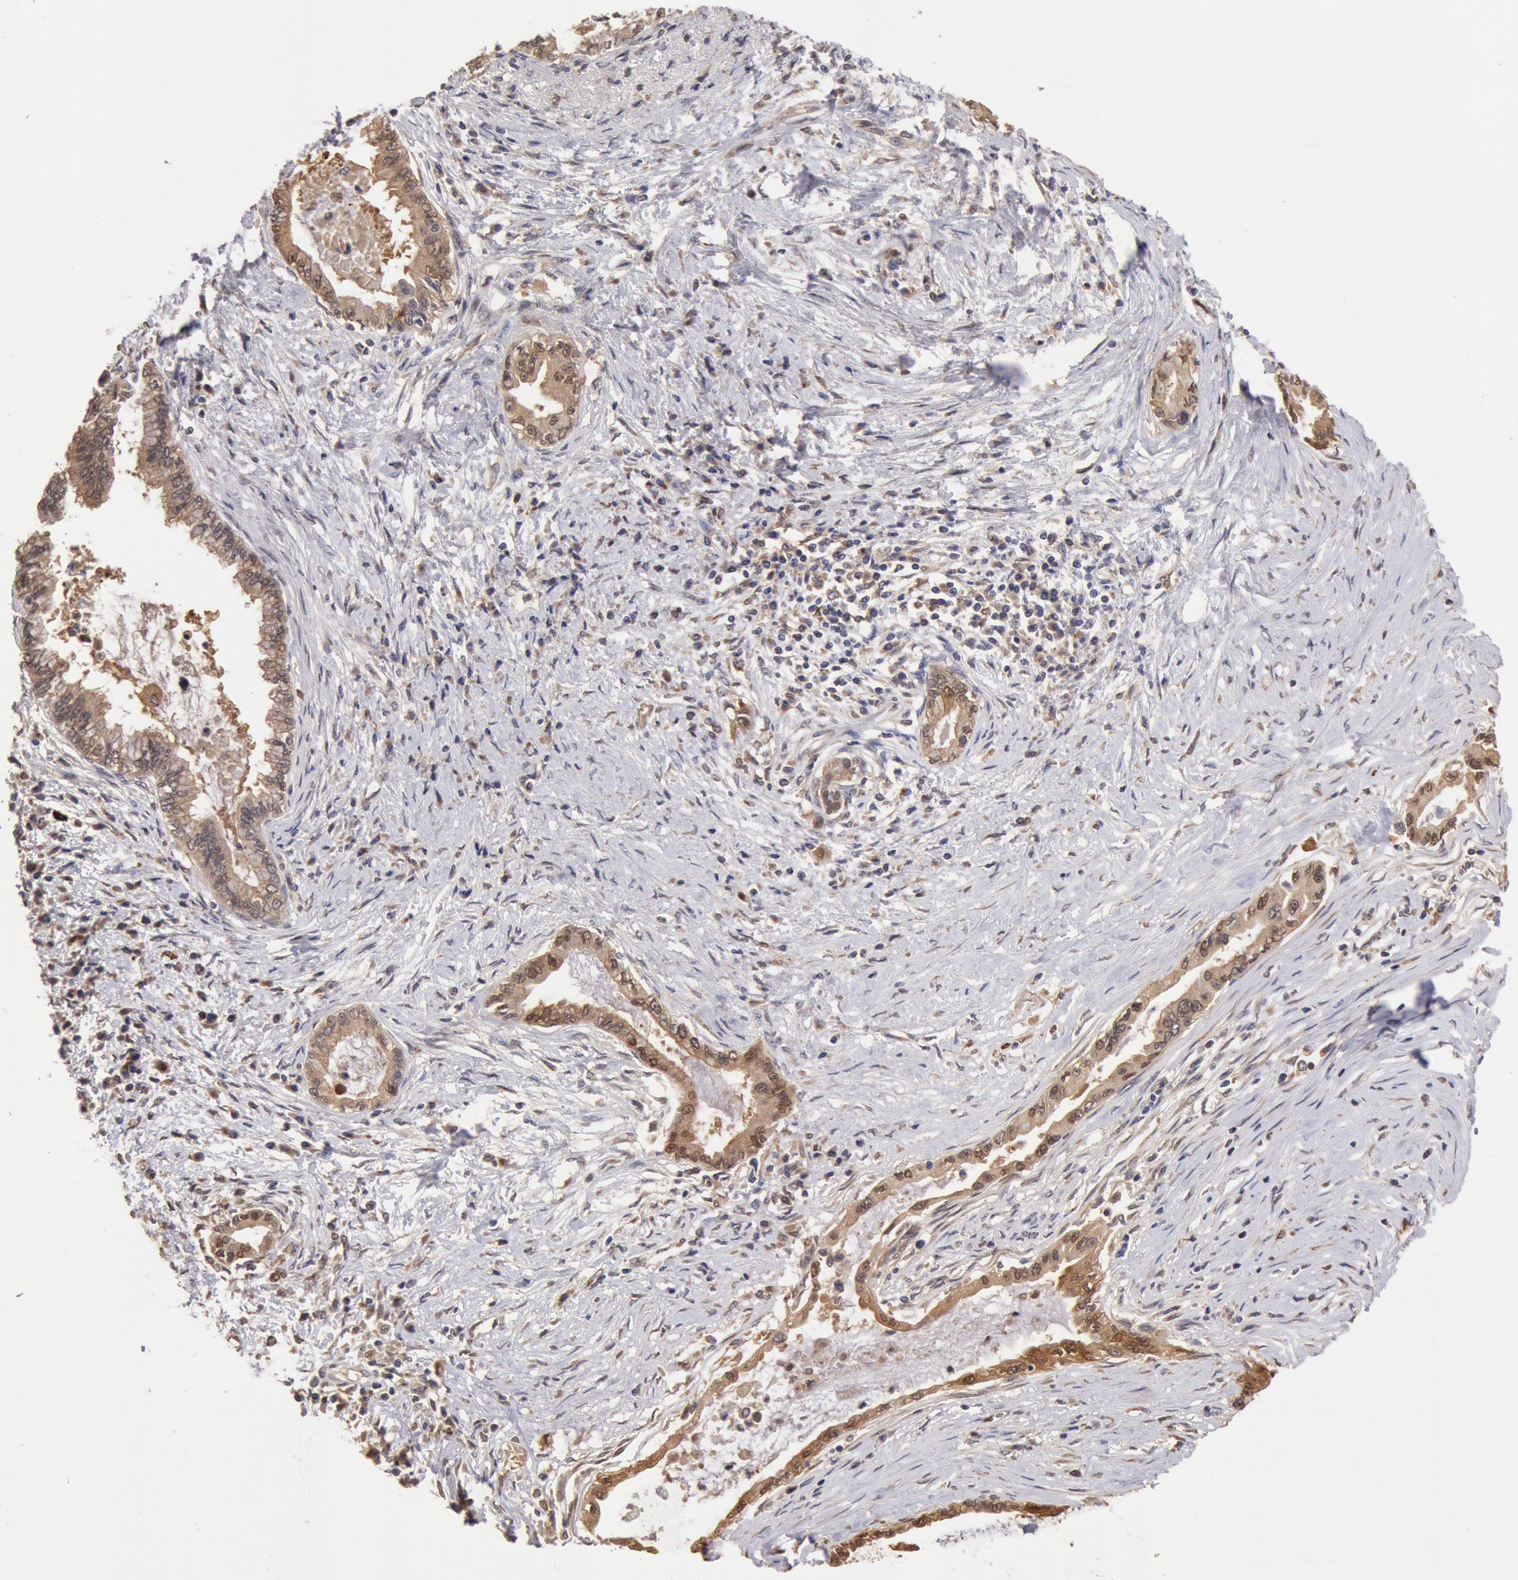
{"staining": {"intensity": "moderate", "quantity": ">75%", "location": "cytoplasmic/membranous,nuclear"}, "tissue": "pancreatic cancer", "cell_type": "Tumor cells", "image_type": "cancer", "snomed": [{"axis": "morphology", "description": "Adenocarcinoma, NOS"}, {"axis": "topography", "description": "Pancreas"}], "caption": "Immunohistochemical staining of human pancreatic adenocarcinoma shows moderate cytoplasmic/membranous and nuclear protein staining in about >75% of tumor cells.", "gene": "COMT", "patient": {"sex": "female", "age": 64}}